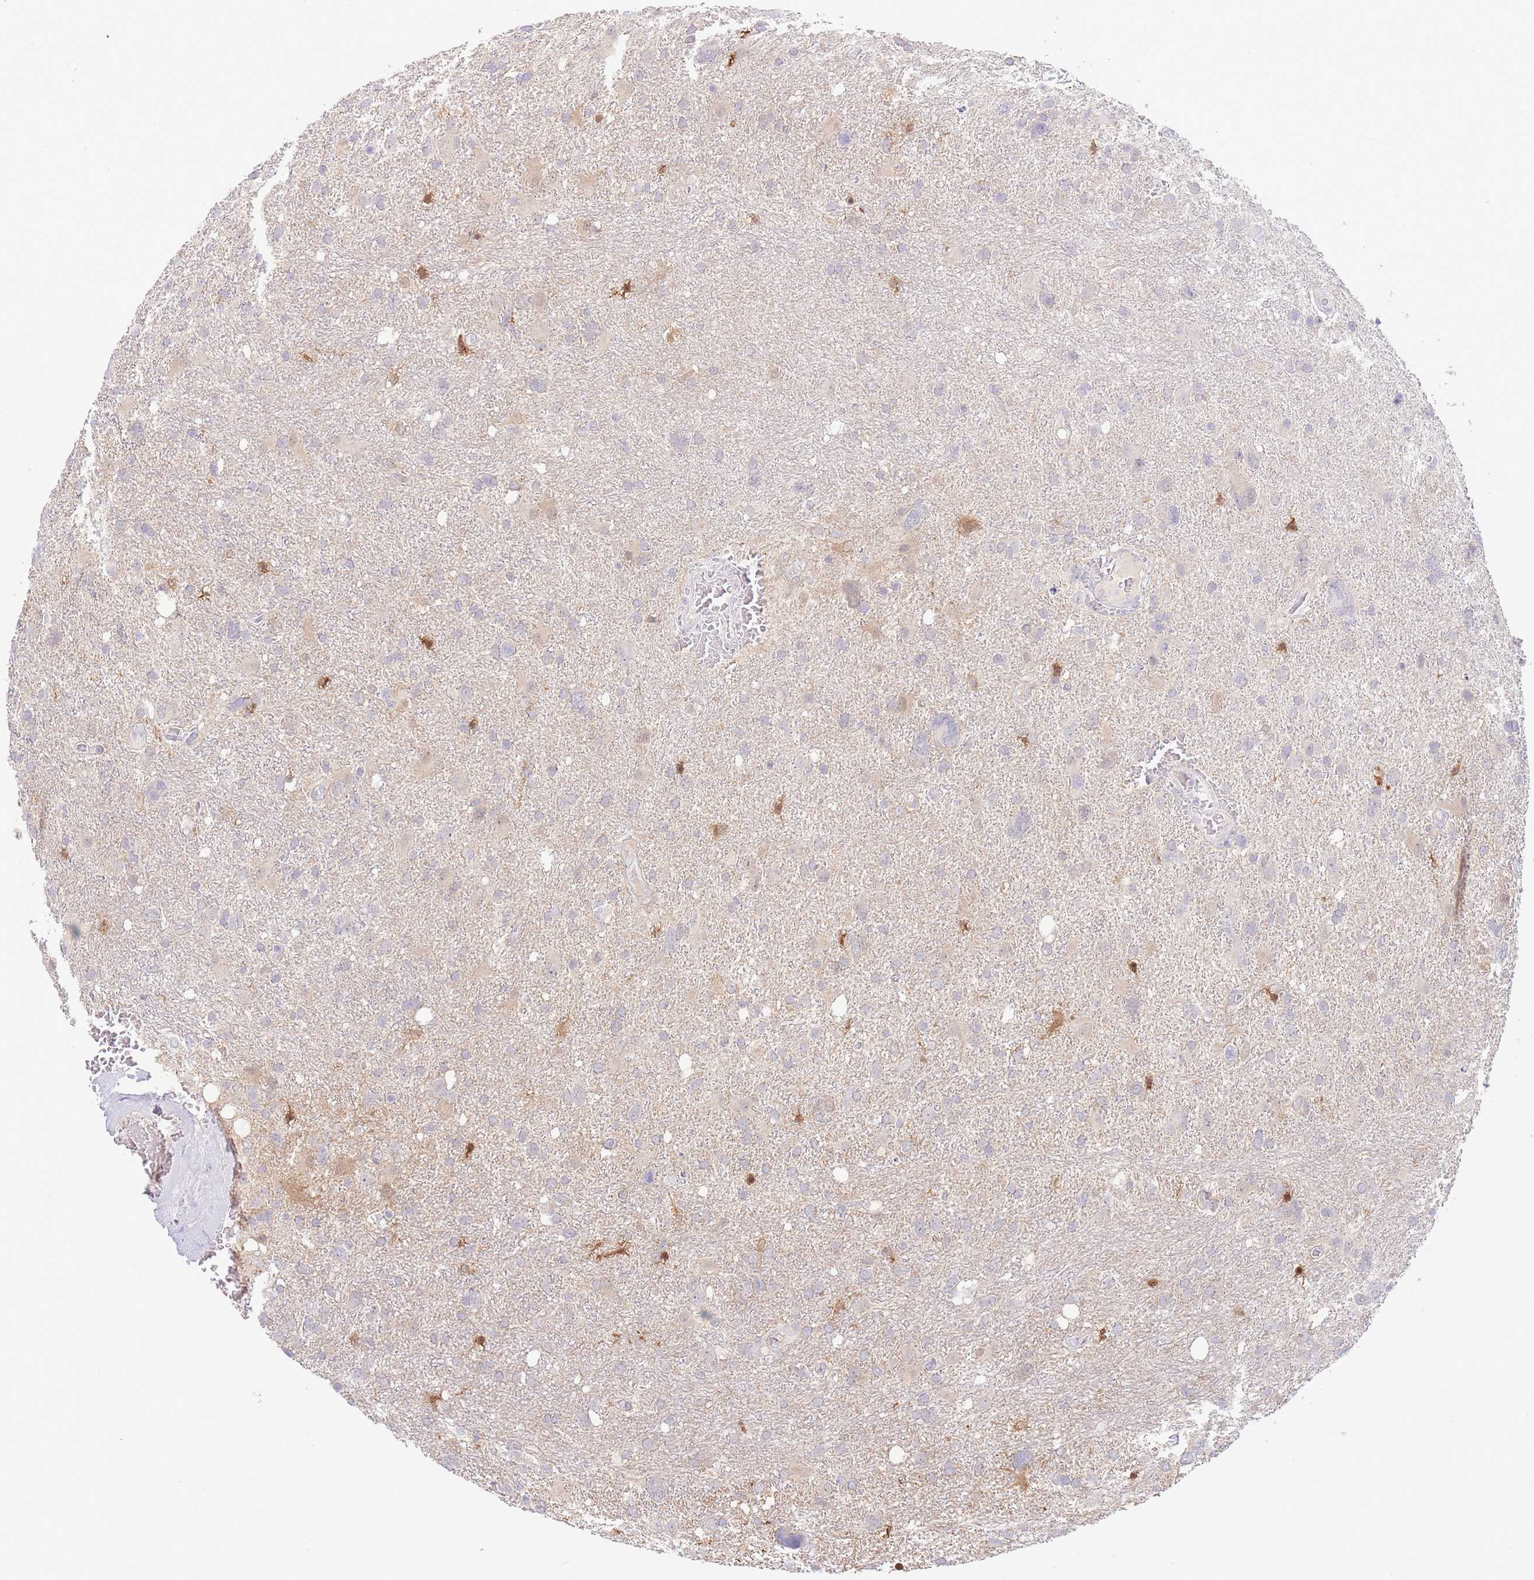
{"staining": {"intensity": "negative", "quantity": "none", "location": "none"}, "tissue": "glioma", "cell_type": "Tumor cells", "image_type": "cancer", "snomed": [{"axis": "morphology", "description": "Glioma, malignant, High grade"}, {"axis": "topography", "description": "Brain"}], "caption": "This micrograph is of high-grade glioma (malignant) stained with IHC to label a protein in brown with the nuclei are counter-stained blue. There is no expression in tumor cells. (DAB (3,3'-diaminobenzidine) immunohistochemistry with hematoxylin counter stain).", "gene": "FBXO46", "patient": {"sex": "male", "age": 61}}